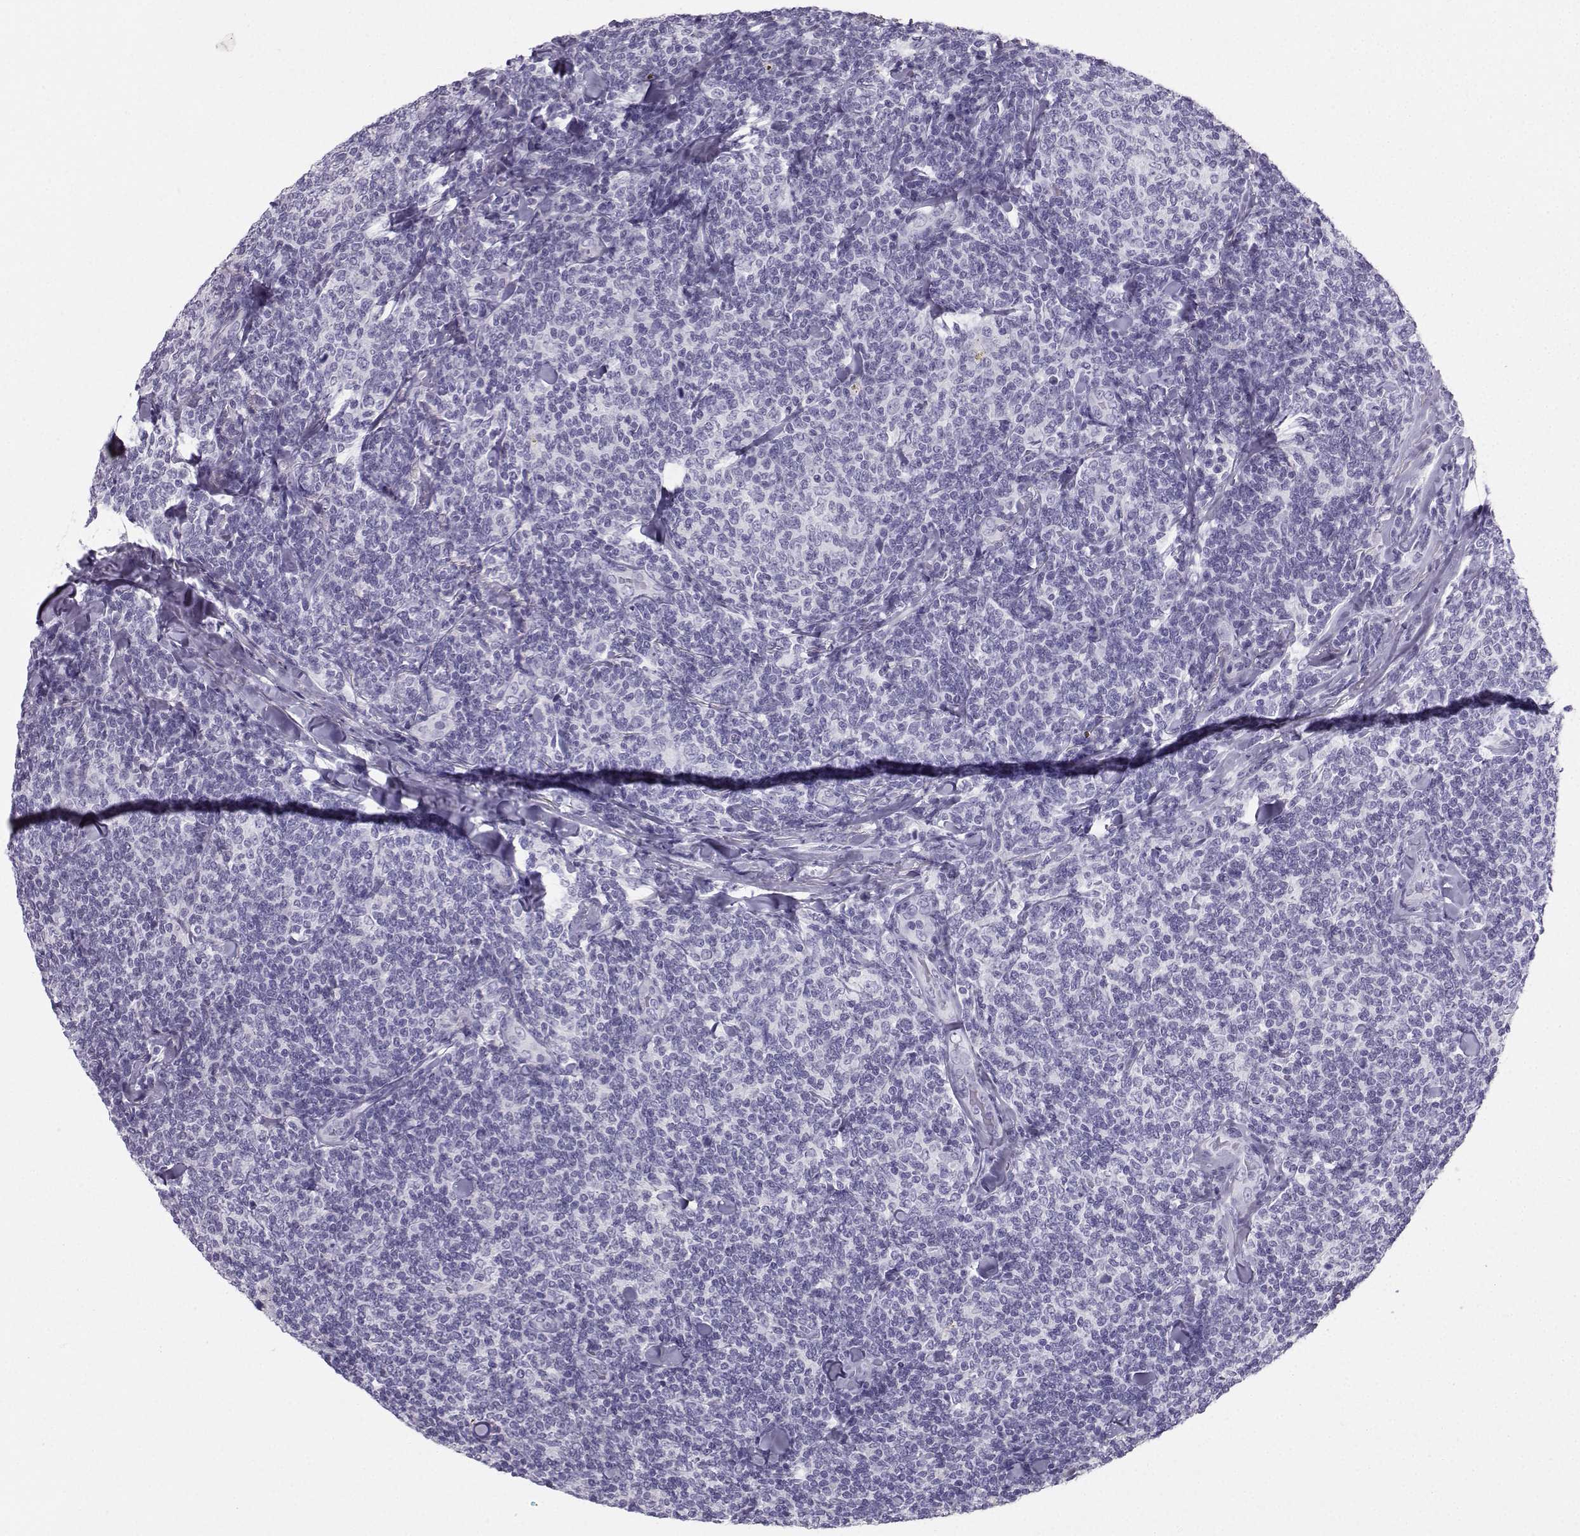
{"staining": {"intensity": "negative", "quantity": "none", "location": "none"}, "tissue": "lymphoma", "cell_type": "Tumor cells", "image_type": "cancer", "snomed": [{"axis": "morphology", "description": "Malignant lymphoma, non-Hodgkin's type, Low grade"}, {"axis": "topography", "description": "Lymph node"}], "caption": "High power microscopy micrograph of an immunohistochemistry image of lymphoma, revealing no significant positivity in tumor cells. The staining was performed using DAB to visualize the protein expression in brown, while the nuclei were stained in blue with hematoxylin (Magnification: 20x).", "gene": "IQCD", "patient": {"sex": "female", "age": 56}}